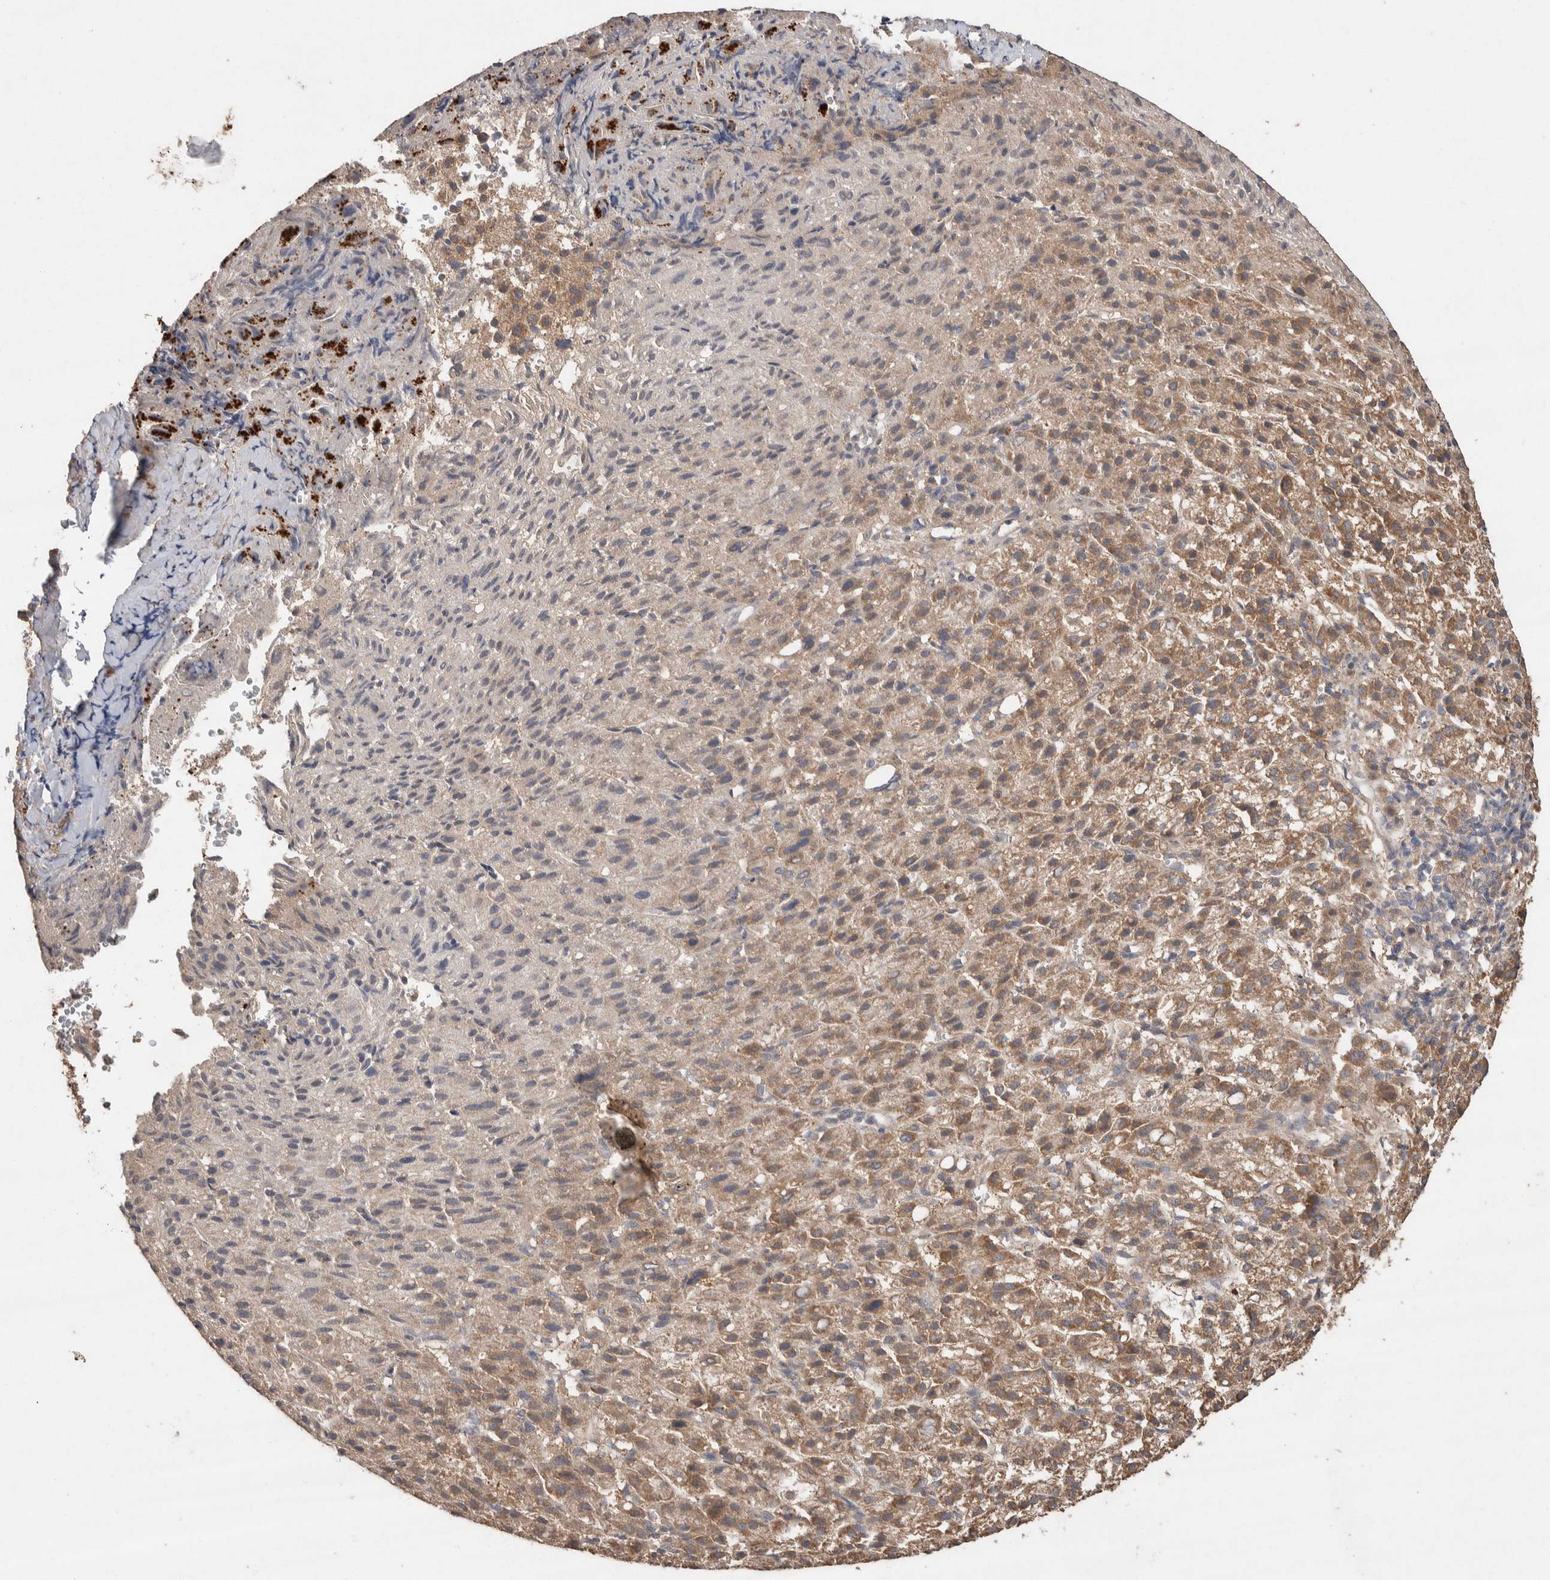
{"staining": {"intensity": "moderate", "quantity": ">75%", "location": "cytoplasmic/membranous"}, "tissue": "liver cancer", "cell_type": "Tumor cells", "image_type": "cancer", "snomed": [{"axis": "morphology", "description": "Carcinoma, Hepatocellular, NOS"}, {"axis": "topography", "description": "Liver"}], "caption": "A photomicrograph of liver hepatocellular carcinoma stained for a protein exhibits moderate cytoplasmic/membranous brown staining in tumor cells.", "gene": "KCNJ5", "patient": {"sex": "female", "age": 58}}